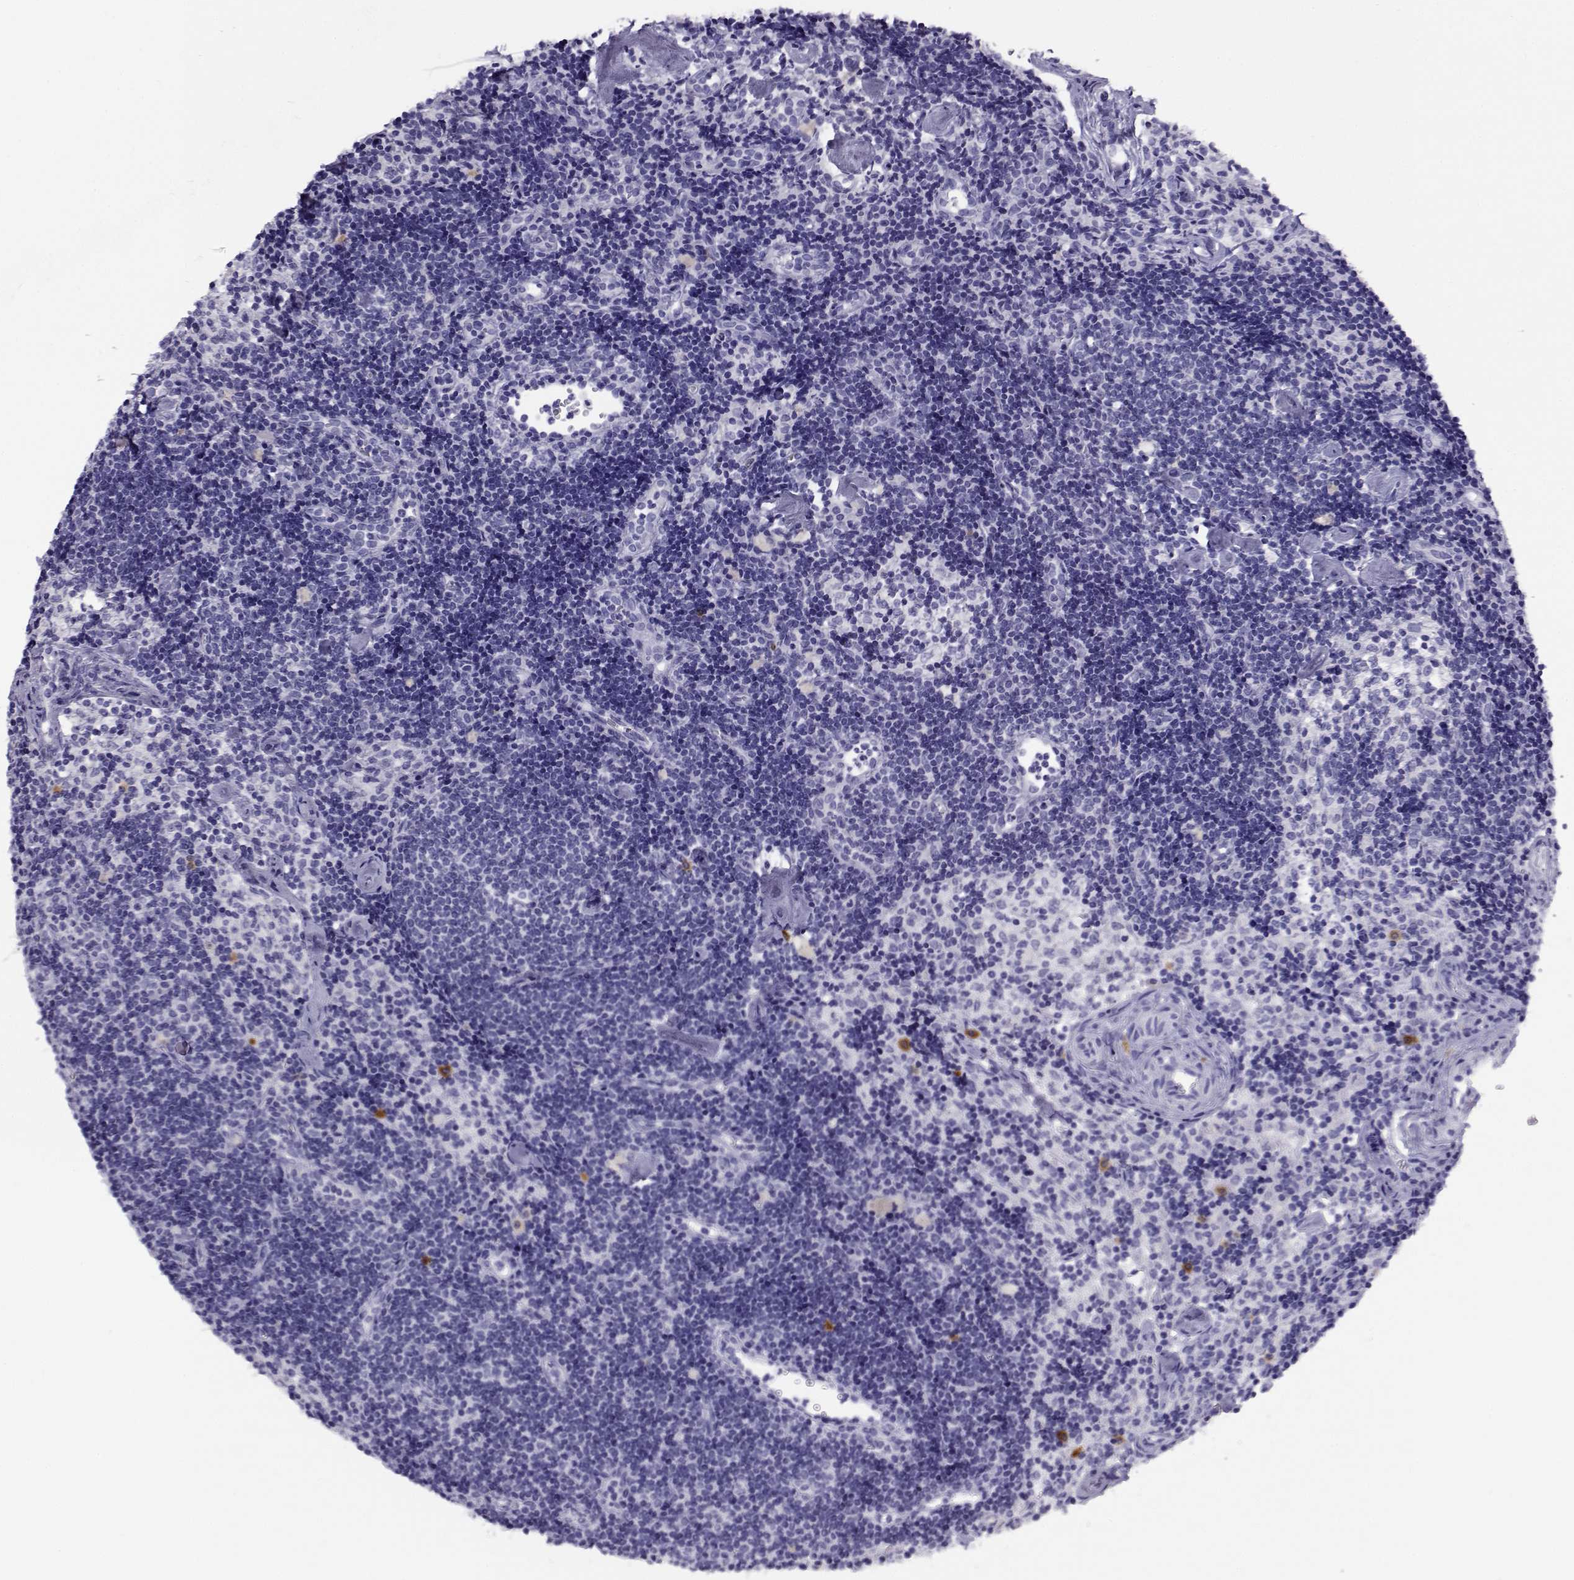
{"staining": {"intensity": "negative", "quantity": "none", "location": "none"}, "tissue": "lymph node", "cell_type": "Germinal center cells", "image_type": "normal", "snomed": [{"axis": "morphology", "description": "Normal tissue, NOS"}, {"axis": "topography", "description": "Lymph node"}], "caption": "Germinal center cells are negative for protein expression in unremarkable human lymph node. Brightfield microscopy of immunohistochemistry (IHC) stained with DAB (brown) and hematoxylin (blue), captured at high magnification.", "gene": "CABS1", "patient": {"sex": "female", "age": 42}}